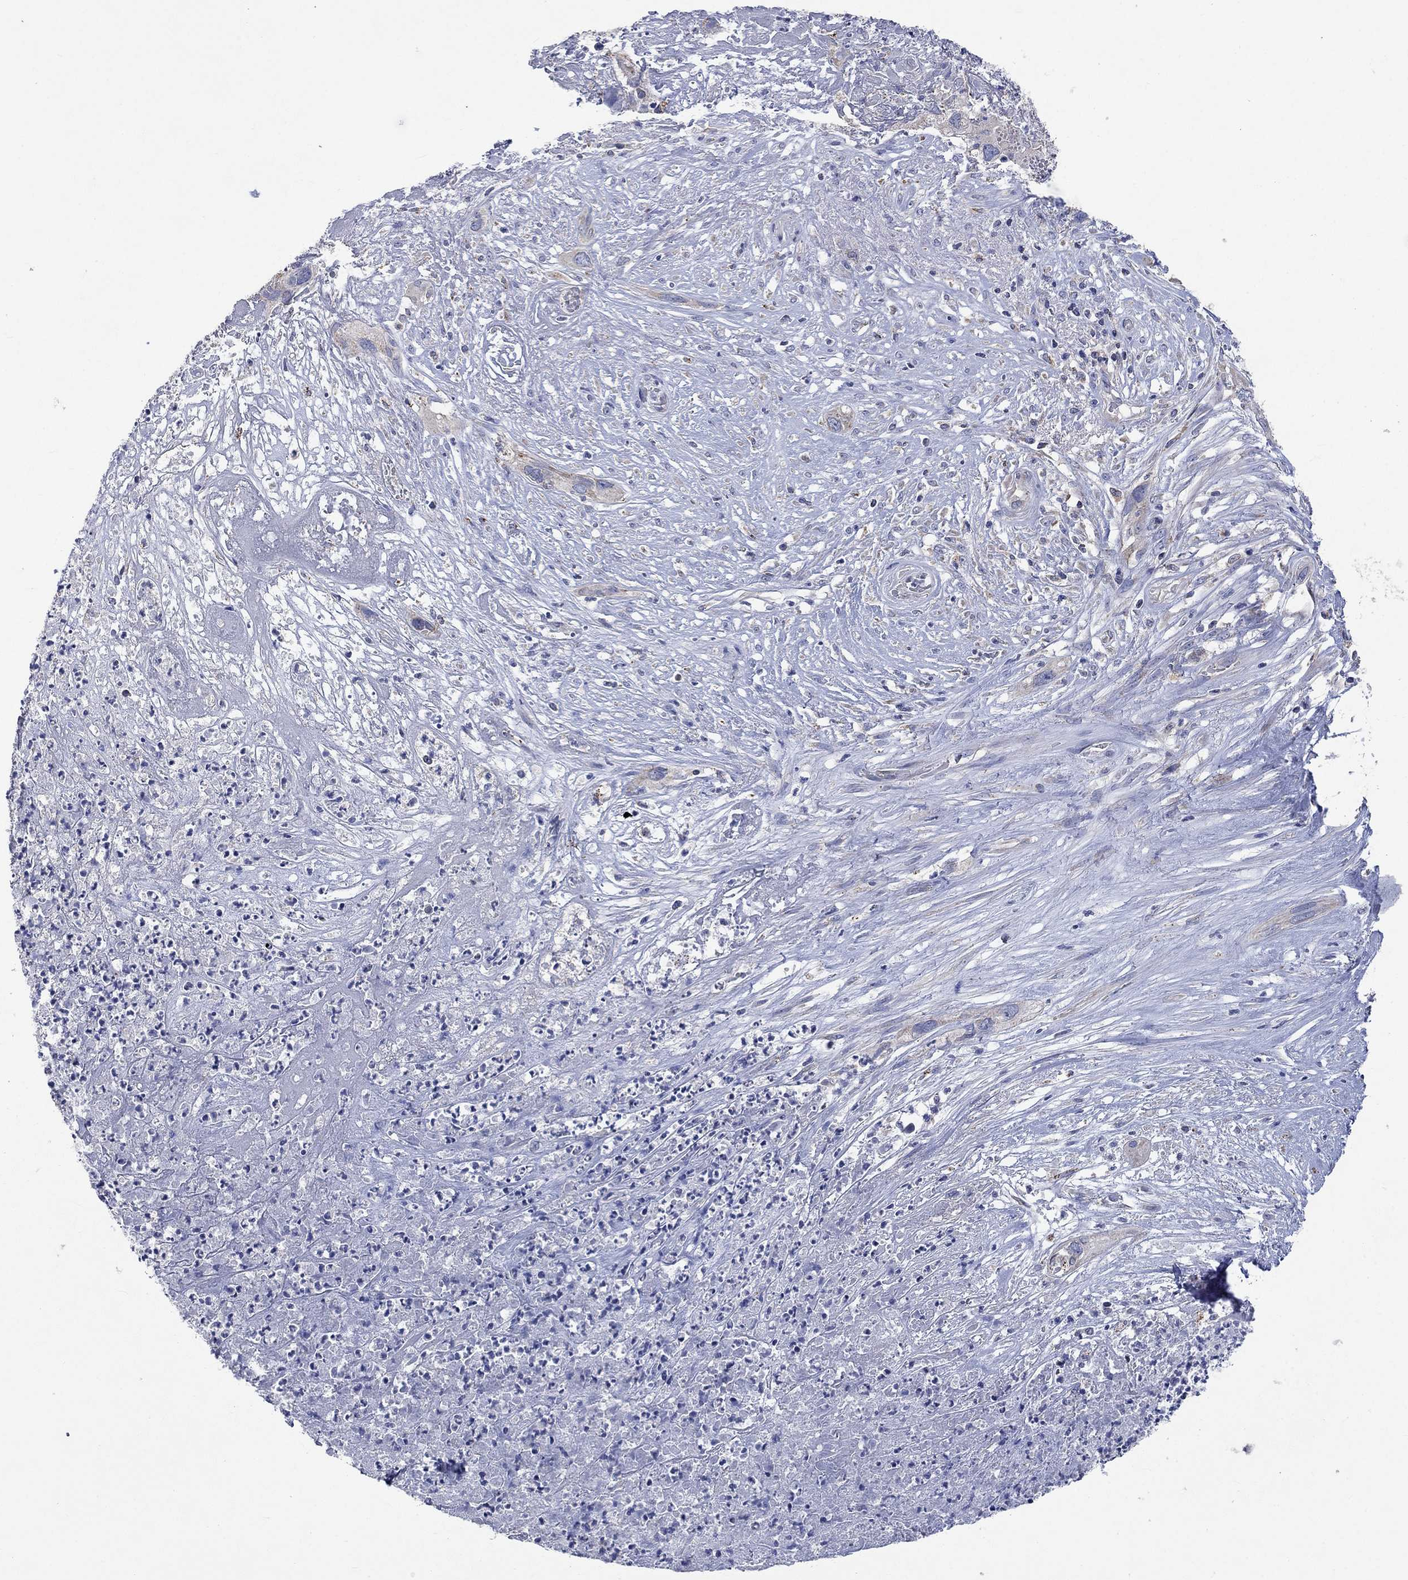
{"staining": {"intensity": "negative", "quantity": "none", "location": "none"}, "tissue": "cervical cancer", "cell_type": "Tumor cells", "image_type": "cancer", "snomed": [{"axis": "morphology", "description": "Squamous cell carcinoma, NOS"}, {"axis": "topography", "description": "Cervix"}], "caption": "An immunohistochemistry (IHC) histopathology image of cervical cancer (squamous cell carcinoma) is shown. There is no staining in tumor cells of cervical cancer (squamous cell carcinoma). (DAB (3,3'-diaminobenzidine) immunohistochemistry, high magnification).", "gene": "UGT8", "patient": {"sex": "female", "age": 57}}